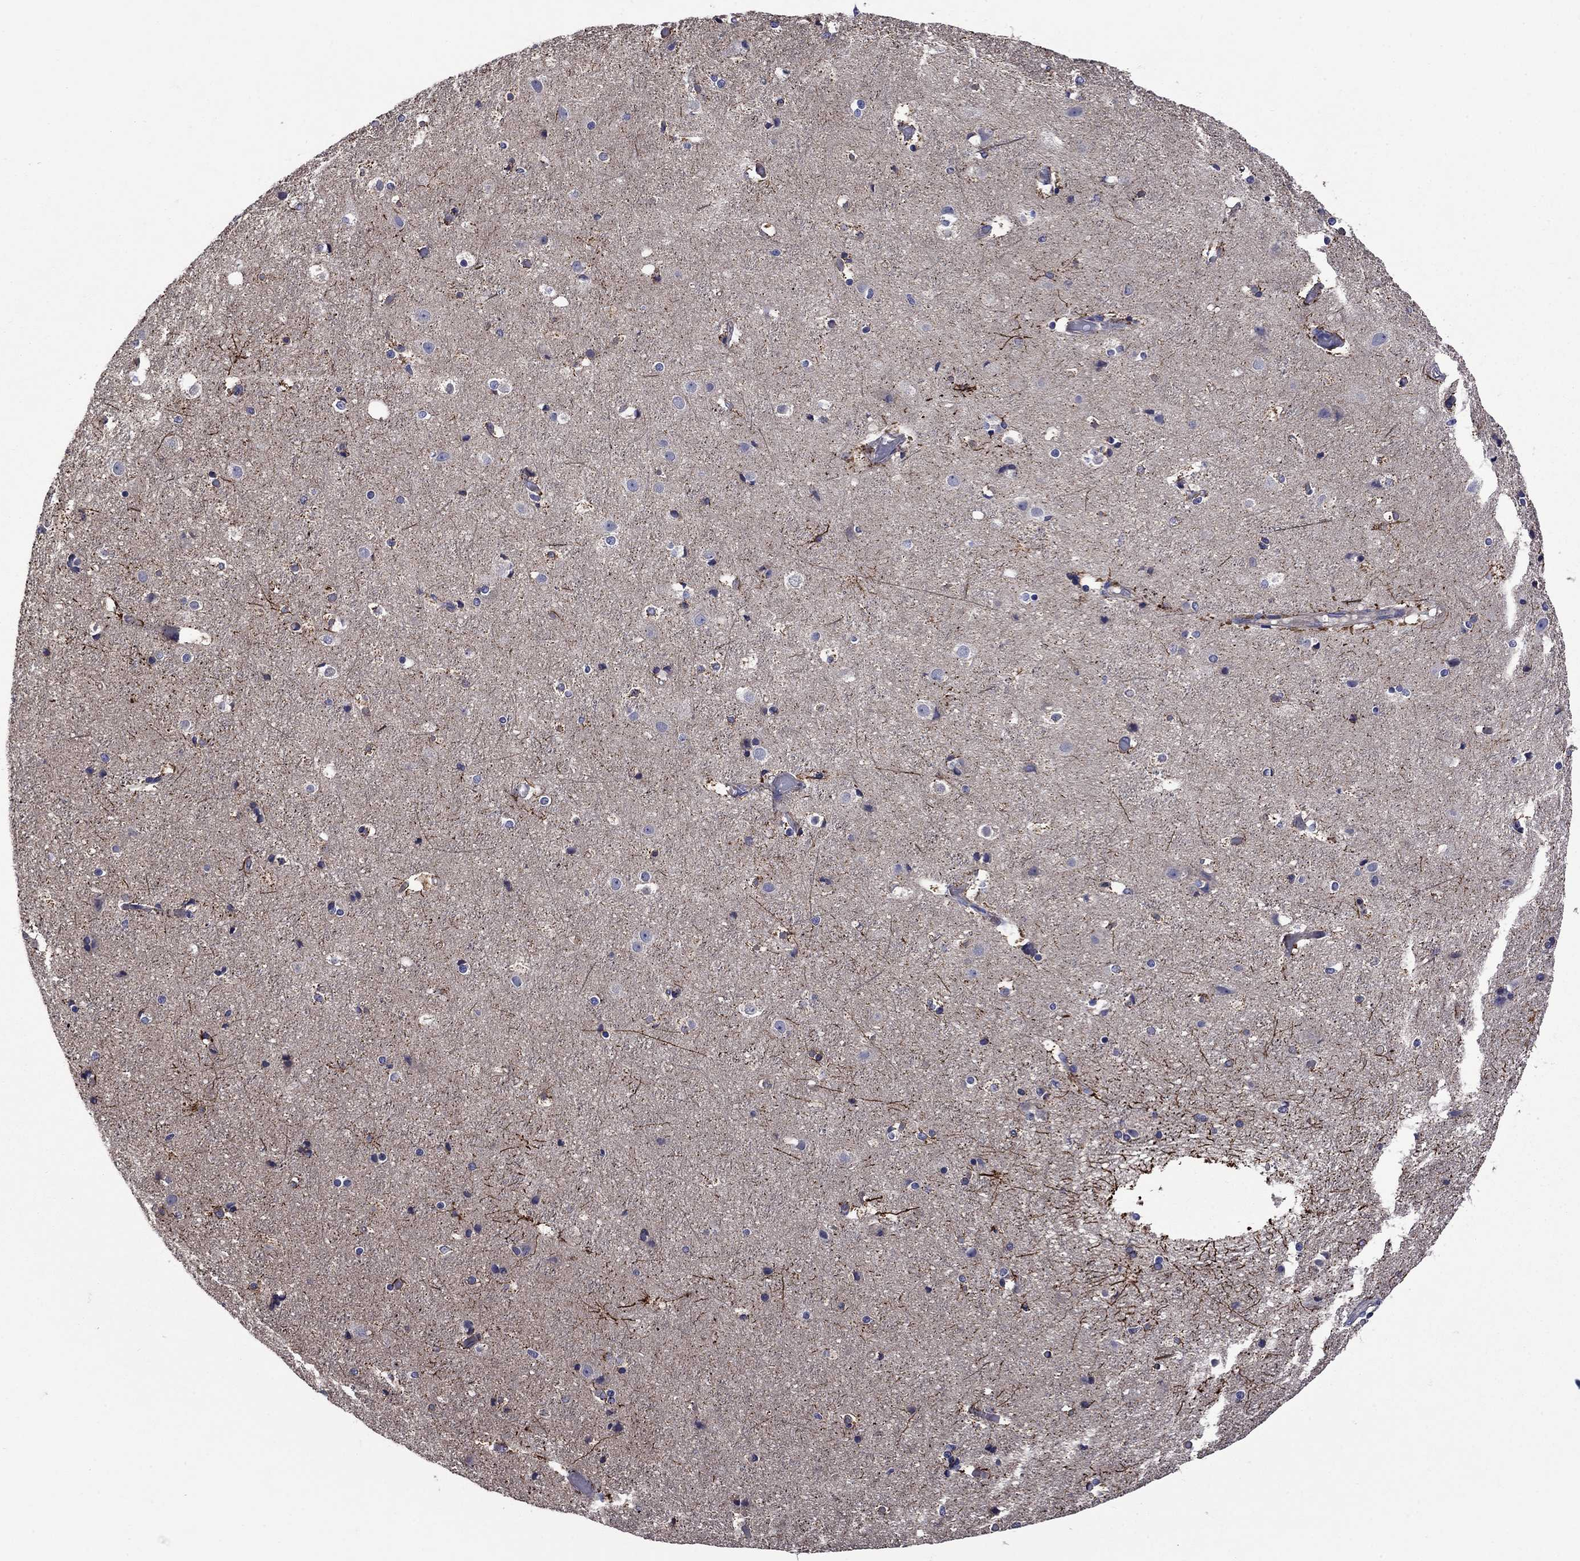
{"staining": {"intensity": "negative", "quantity": "none", "location": "none"}, "tissue": "cerebral cortex", "cell_type": "Endothelial cells", "image_type": "normal", "snomed": [{"axis": "morphology", "description": "Normal tissue, NOS"}, {"axis": "topography", "description": "Cerebral cortex"}], "caption": "Endothelial cells show no significant protein positivity in normal cerebral cortex. The staining is performed using DAB brown chromogen with nuclei counter-stained in using hematoxylin.", "gene": "KIF22", "patient": {"sex": "female", "age": 52}}